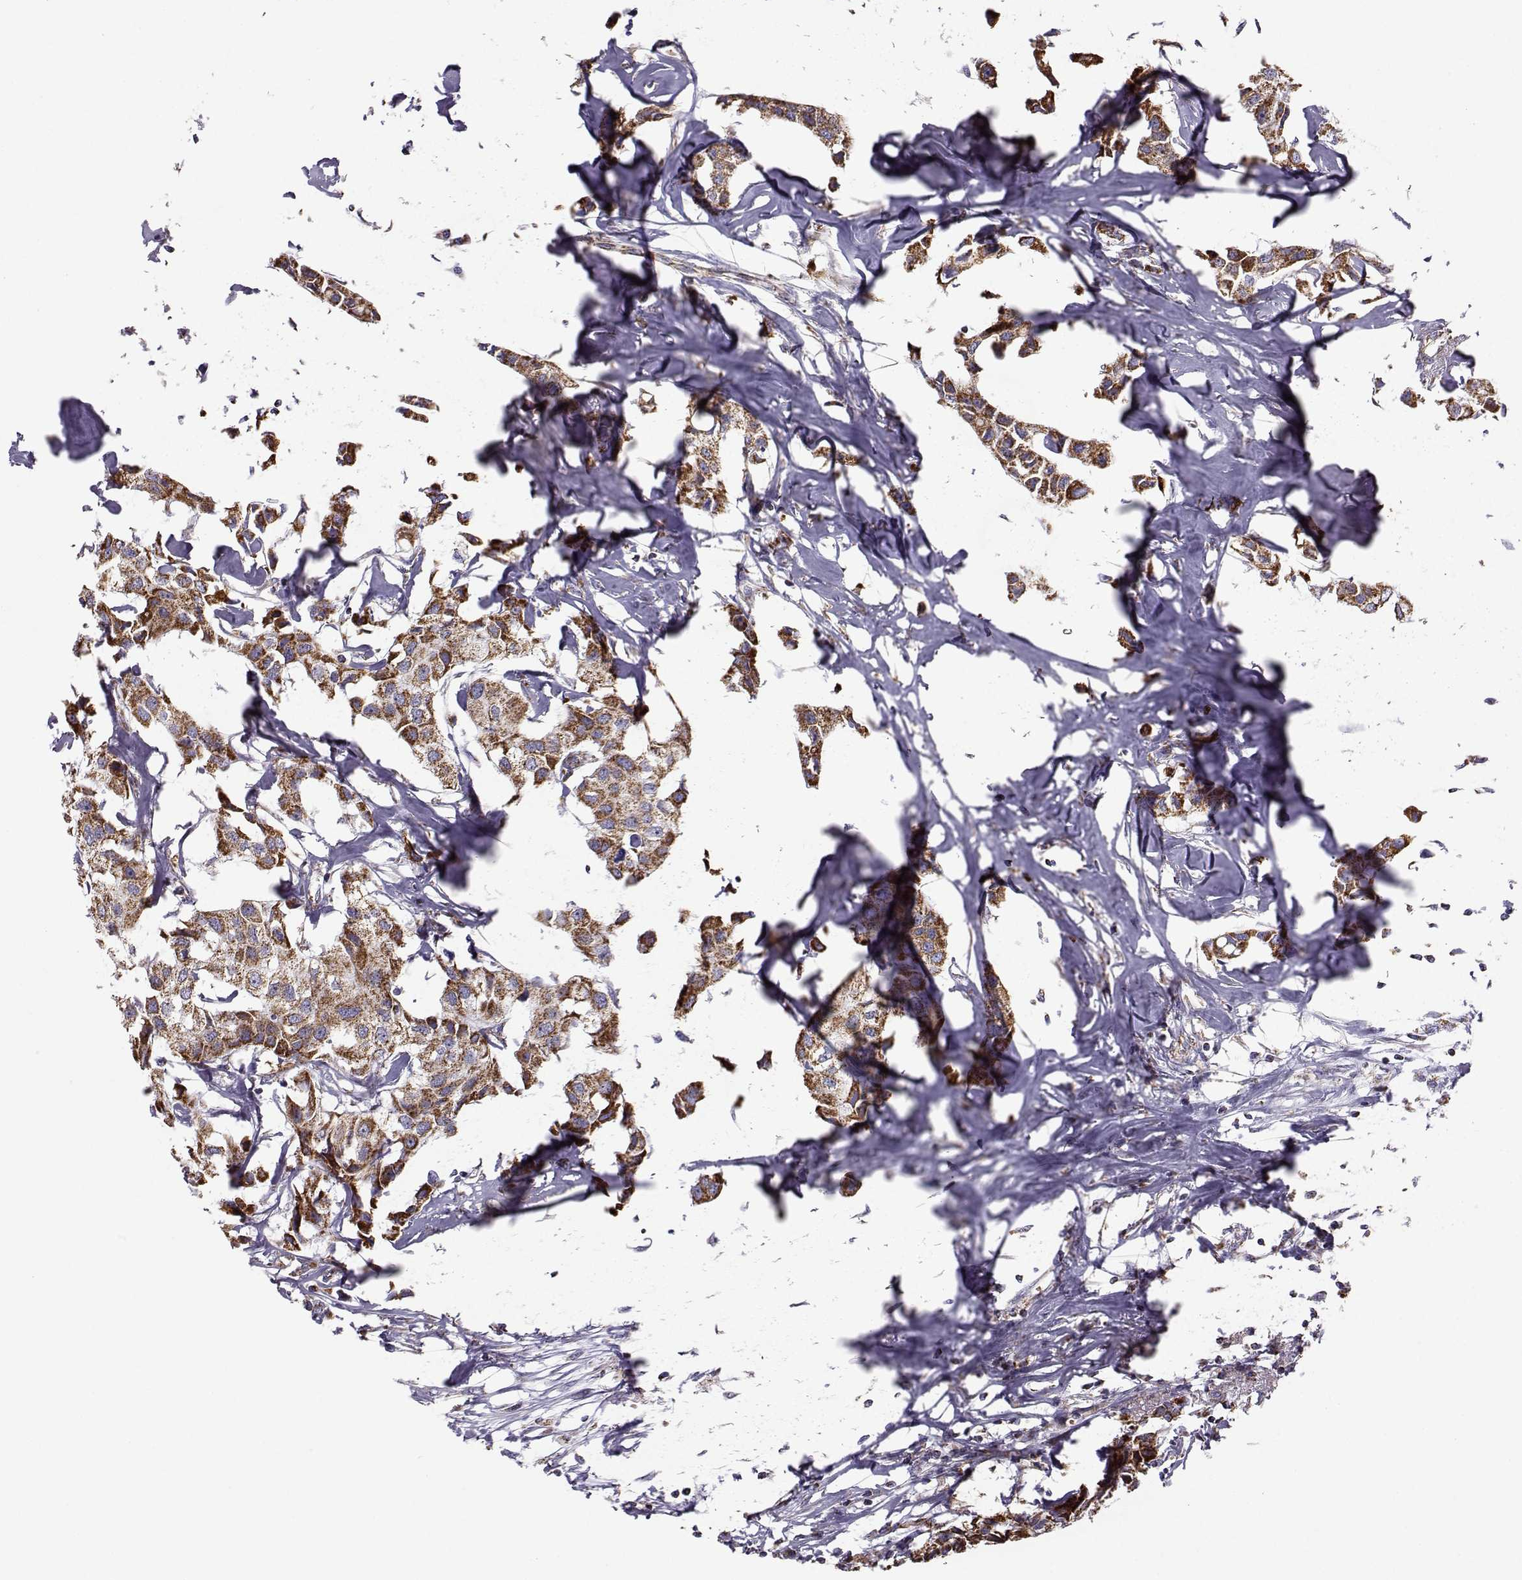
{"staining": {"intensity": "strong", "quantity": "25%-75%", "location": "cytoplasmic/membranous"}, "tissue": "breast cancer", "cell_type": "Tumor cells", "image_type": "cancer", "snomed": [{"axis": "morphology", "description": "Duct carcinoma"}, {"axis": "topography", "description": "Breast"}], "caption": "The micrograph displays a brown stain indicating the presence of a protein in the cytoplasmic/membranous of tumor cells in infiltrating ductal carcinoma (breast).", "gene": "NECAB3", "patient": {"sex": "female", "age": 80}}